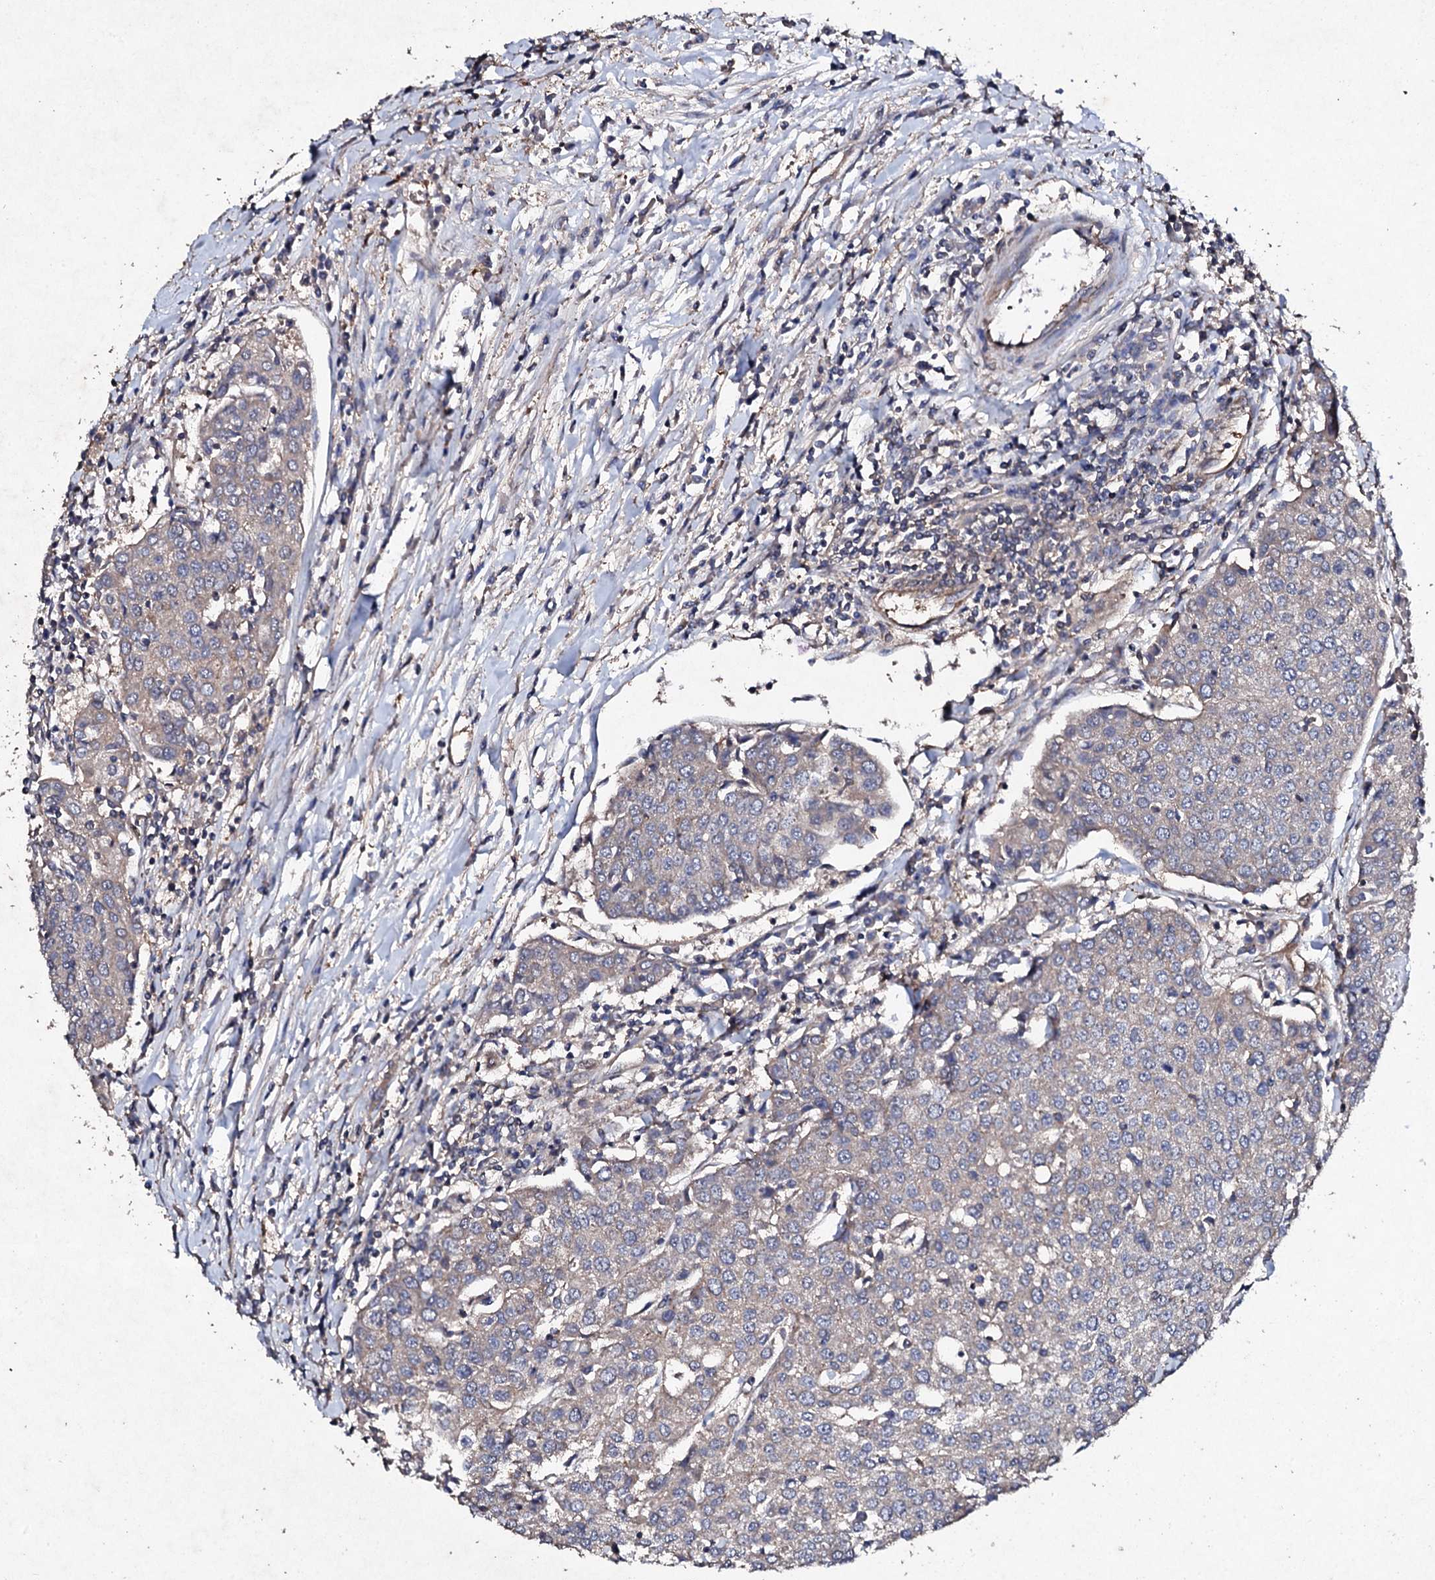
{"staining": {"intensity": "weak", "quantity": "<25%", "location": "cytoplasmic/membranous"}, "tissue": "urothelial cancer", "cell_type": "Tumor cells", "image_type": "cancer", "snomed": [{"axis": "morphology", "description": "Urothelial carcinoma, High grade"}, {"axis": "topography", "description": "Urinary bladder"}], "caption": "An IHC photomicrograph of urothelial carcinoma (high-grade) is shown. There is no staining in tumor cells of urothelial carcinoma (high-grade). (Immunohistochemistry (ihc), brightfield microscopy, high magnification).", "gene": "MOCOS", "patient": {"sex": "female", "age": 85}}